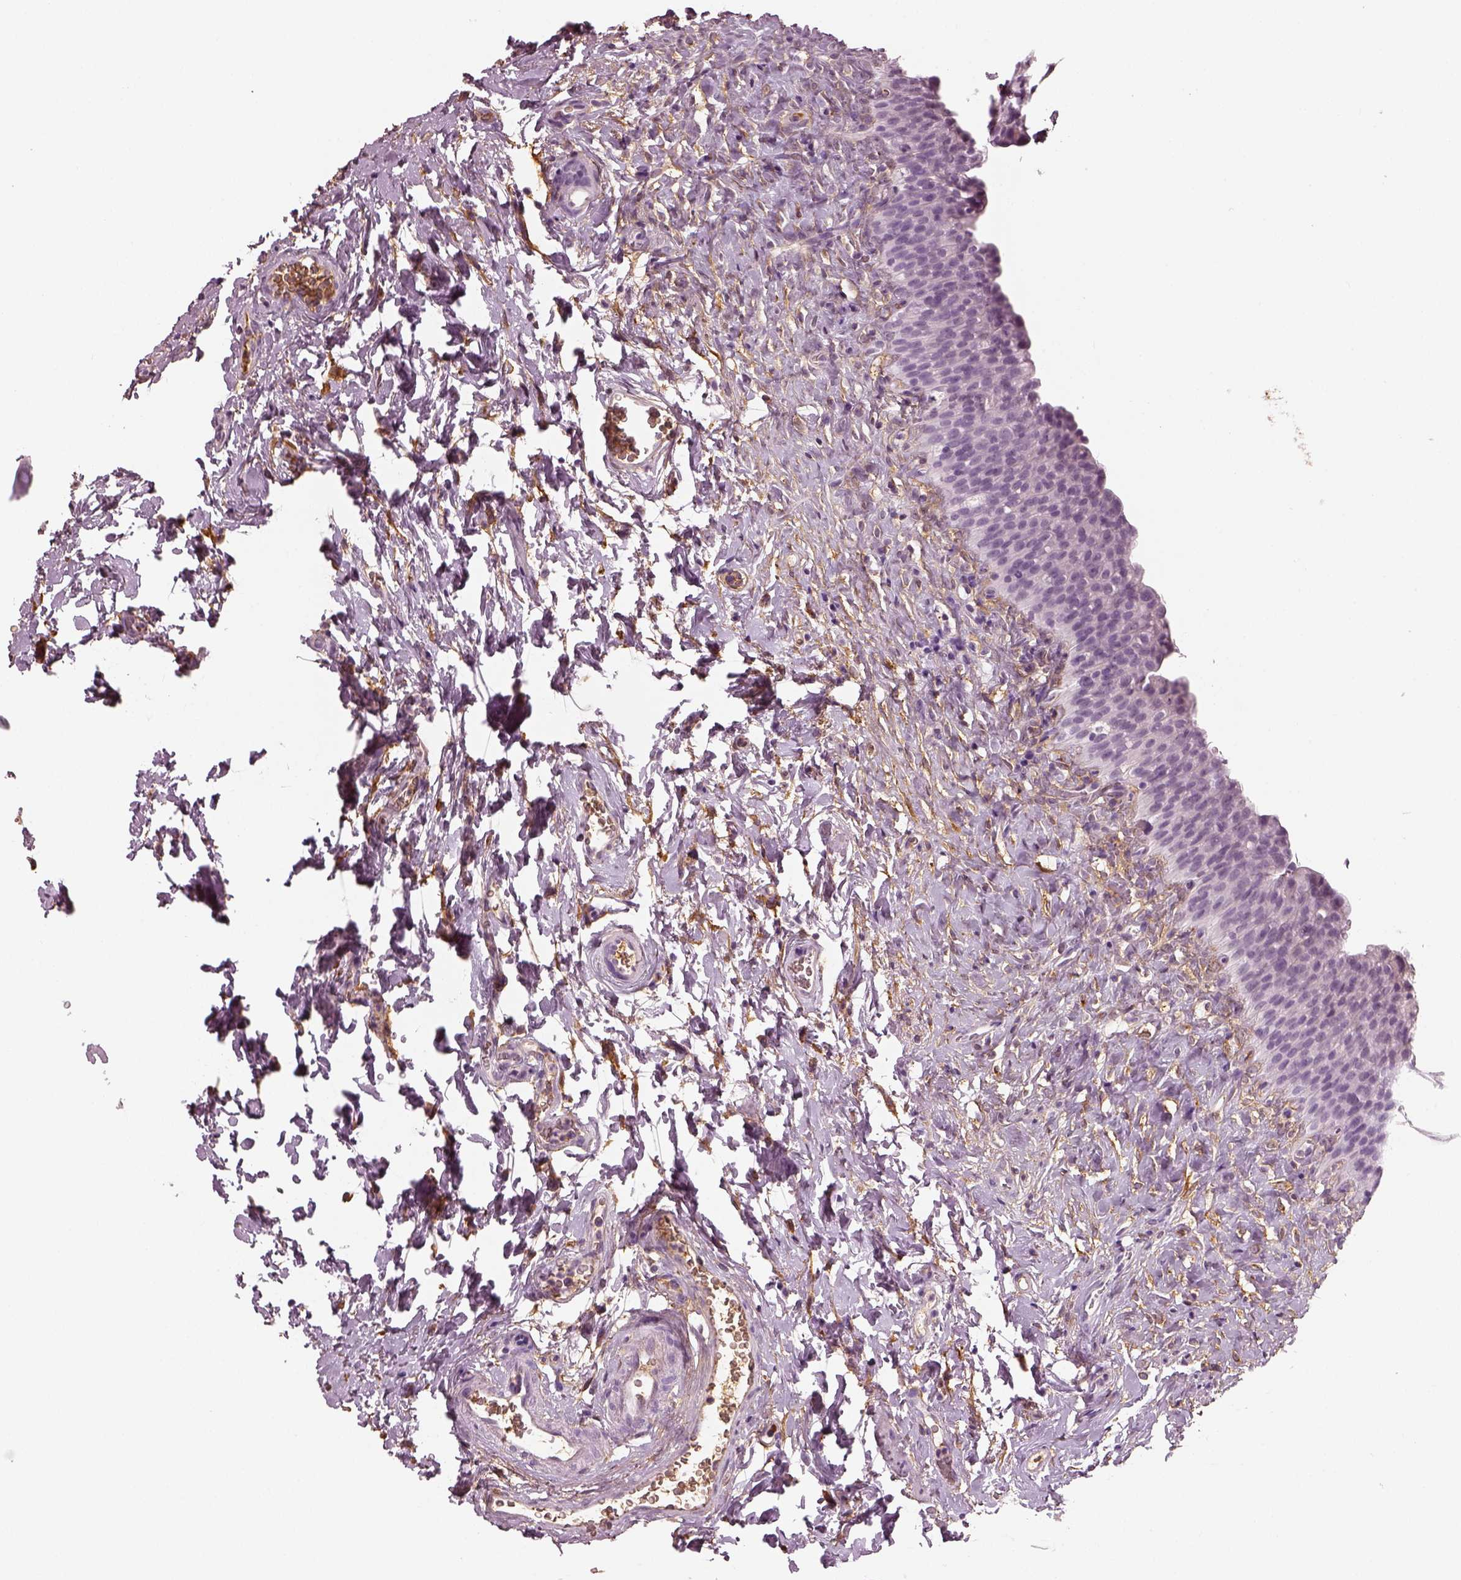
{"staining": {"intensity": "negative", "quantity": "none", "location": "none"}, "tissue": "urinary bladder", "cell_type": "Urothelial cells", "image_type": "normal", "snomed": [{"axis": "morphology", "description": "Normal tissue, NOS"}, {"axis": "topography", "description": "Urinary bladder"}], "caption": "Immunohistochemical staining of unremarkable urinary bladder displays no significant staining in urothelial cells. The staining was performed using DAB (3,3'-diaminobenzidine) to visualize the protein expression in brown, while the nuclei were stained in blue with hematoxylin (Magnification: 20x).", "gene": "TRIM69", "patient": {"sex": "male", "age": 76}}